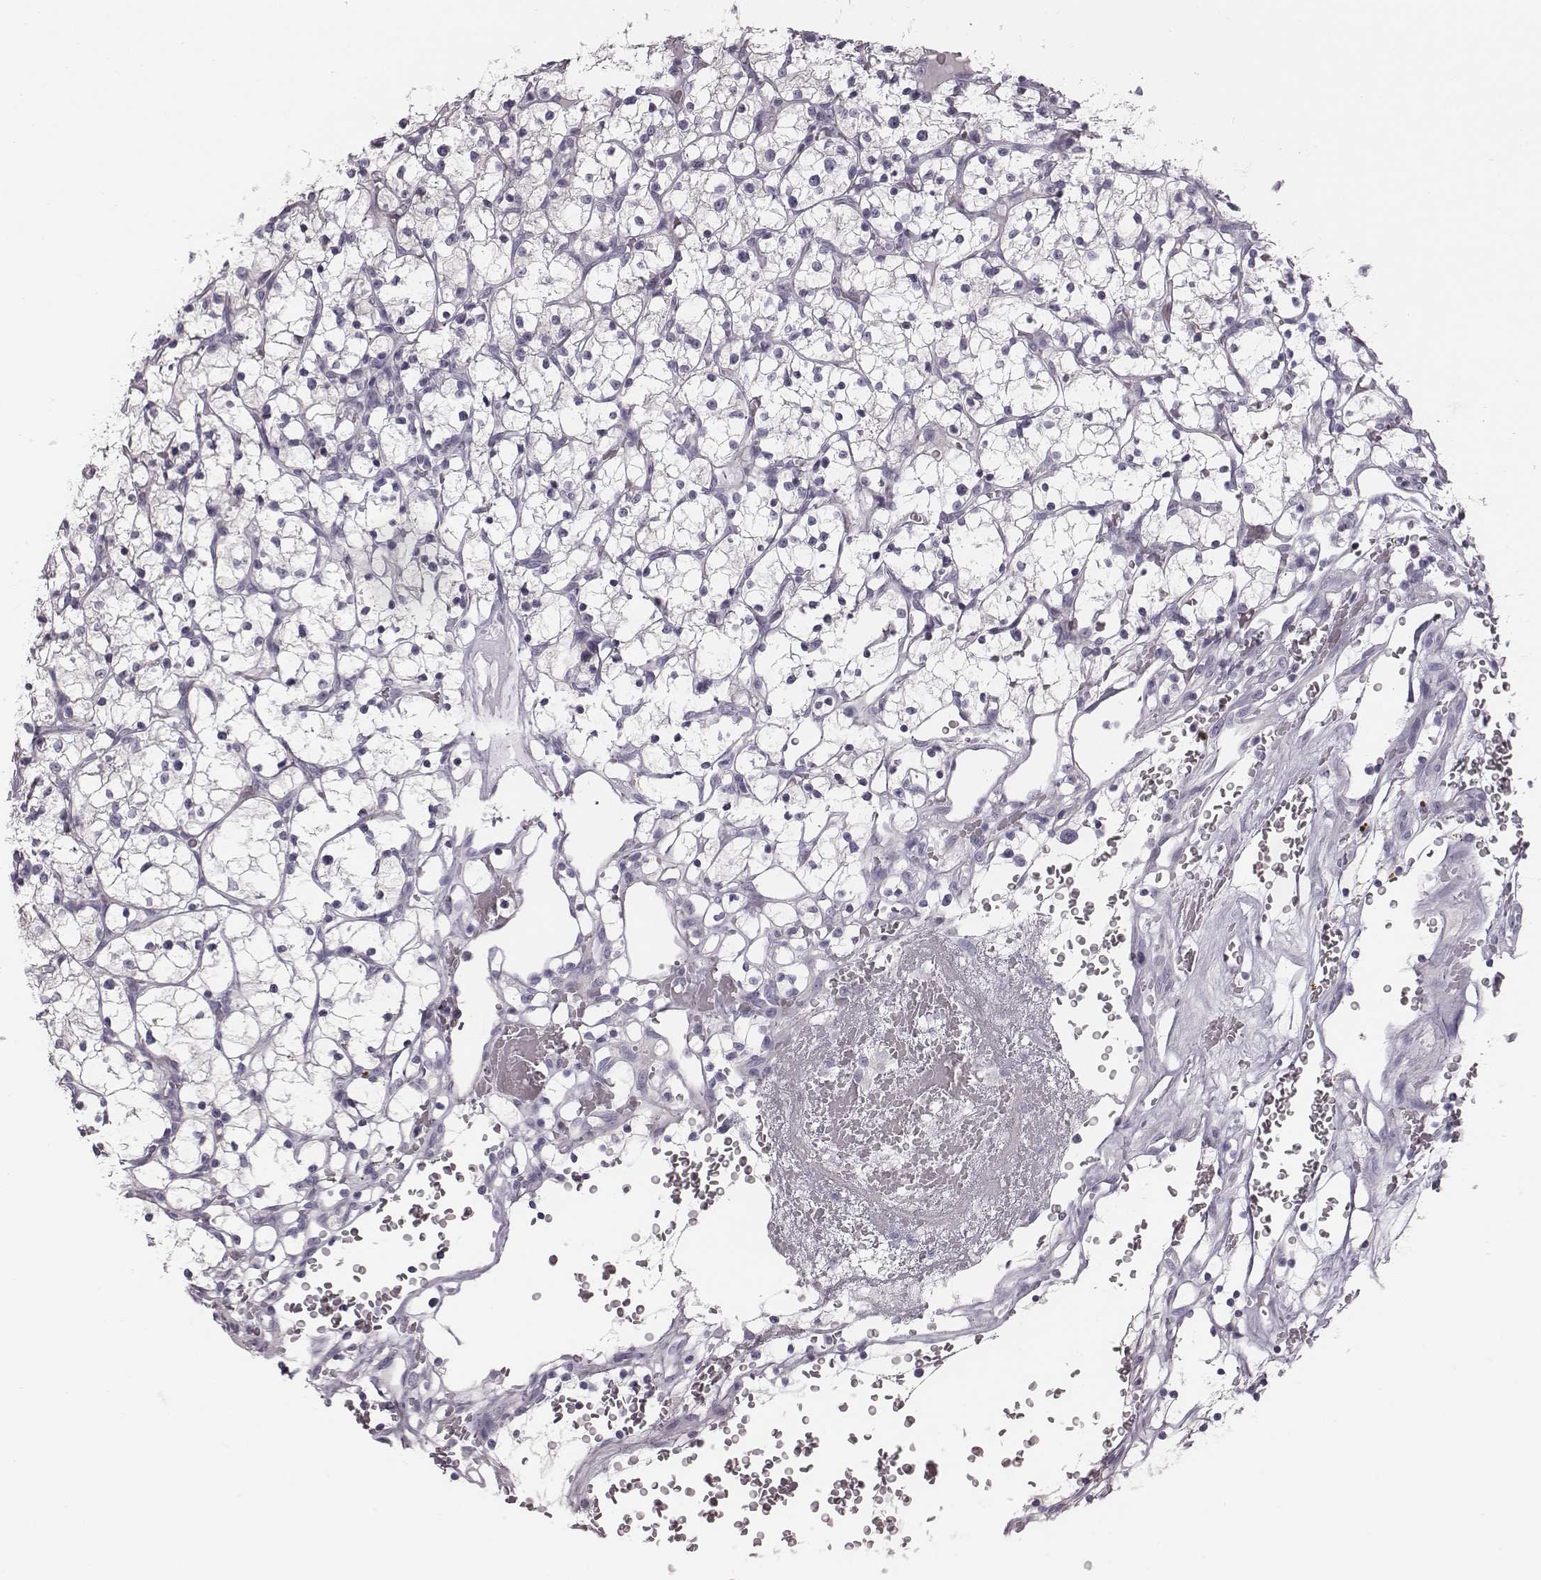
{"staining": {"intensity": "negative", "quantity": "none", "location": "none"}, "tissue": "renal cancer", "cell_type": "Tumor cells", "image_type": "cancer", "snomed": [{"axis": "morphology", "description": "Adenocarcinoma, NOS"}, {"axis": "topography", "description": "Kidney"}], "caption": "This is an IHC photomicrograph of human renal cancer. There is no expression in tumor cells.", "gene": "CRISP1", "patient": {"sex": "female", "age": 64}}